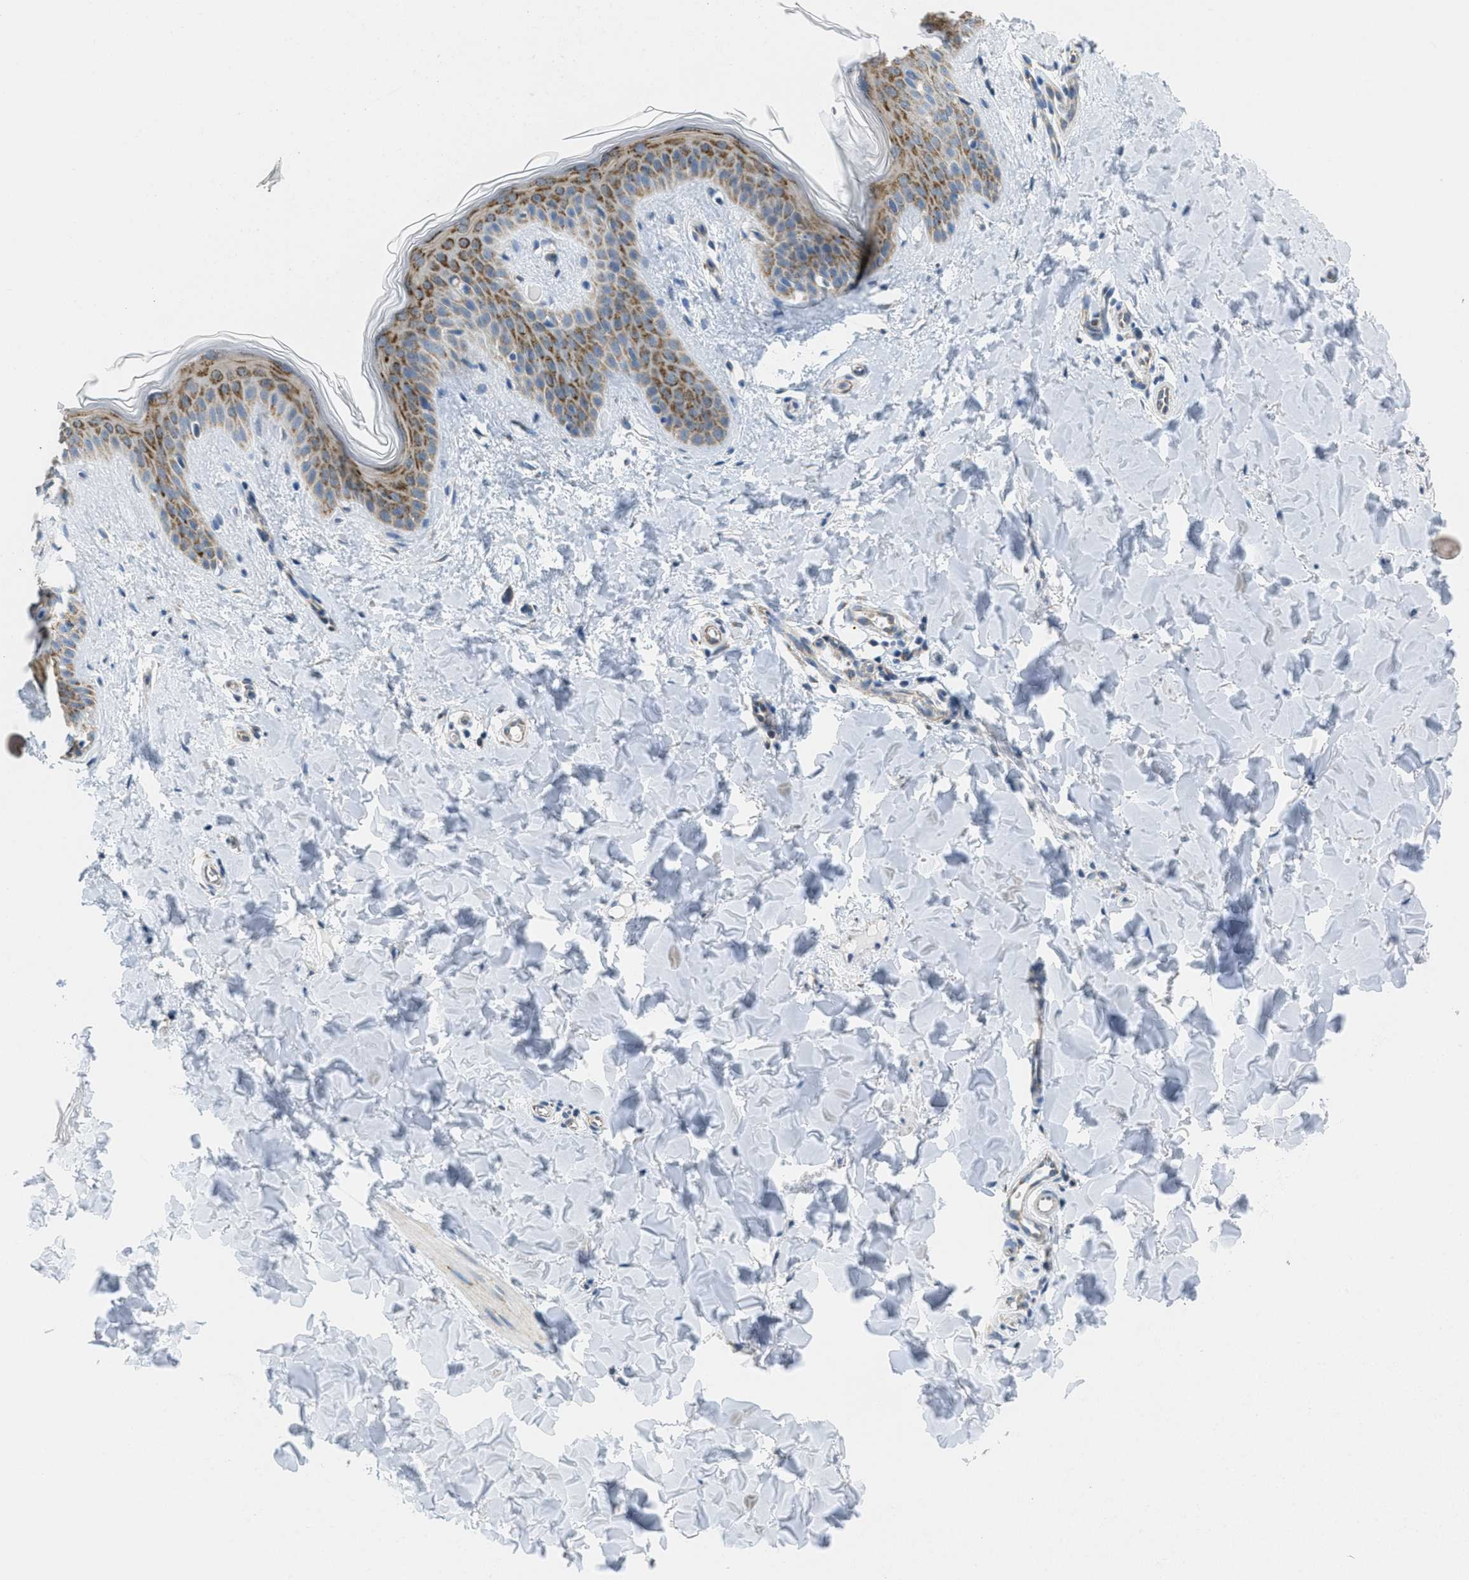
{"staining": {"intensity": "negative", "quantity": "none", "location": "none"}, "tissue": "skin", "cell_type": "Fibroblasts", "image_type": "normal", "snomed": [{"axis": "morphology", "description": "Normal tissue, NOS"}, {"axis": "topography", "description": "Skin"}], "caption": "Immunohistochemistry micrograph of unremarkable skin stained for a protein (brown), which exhibits no positivity in fibroblasts.", "gene": "TOMM70", "patient": {"sex": "female", "age": 17}}